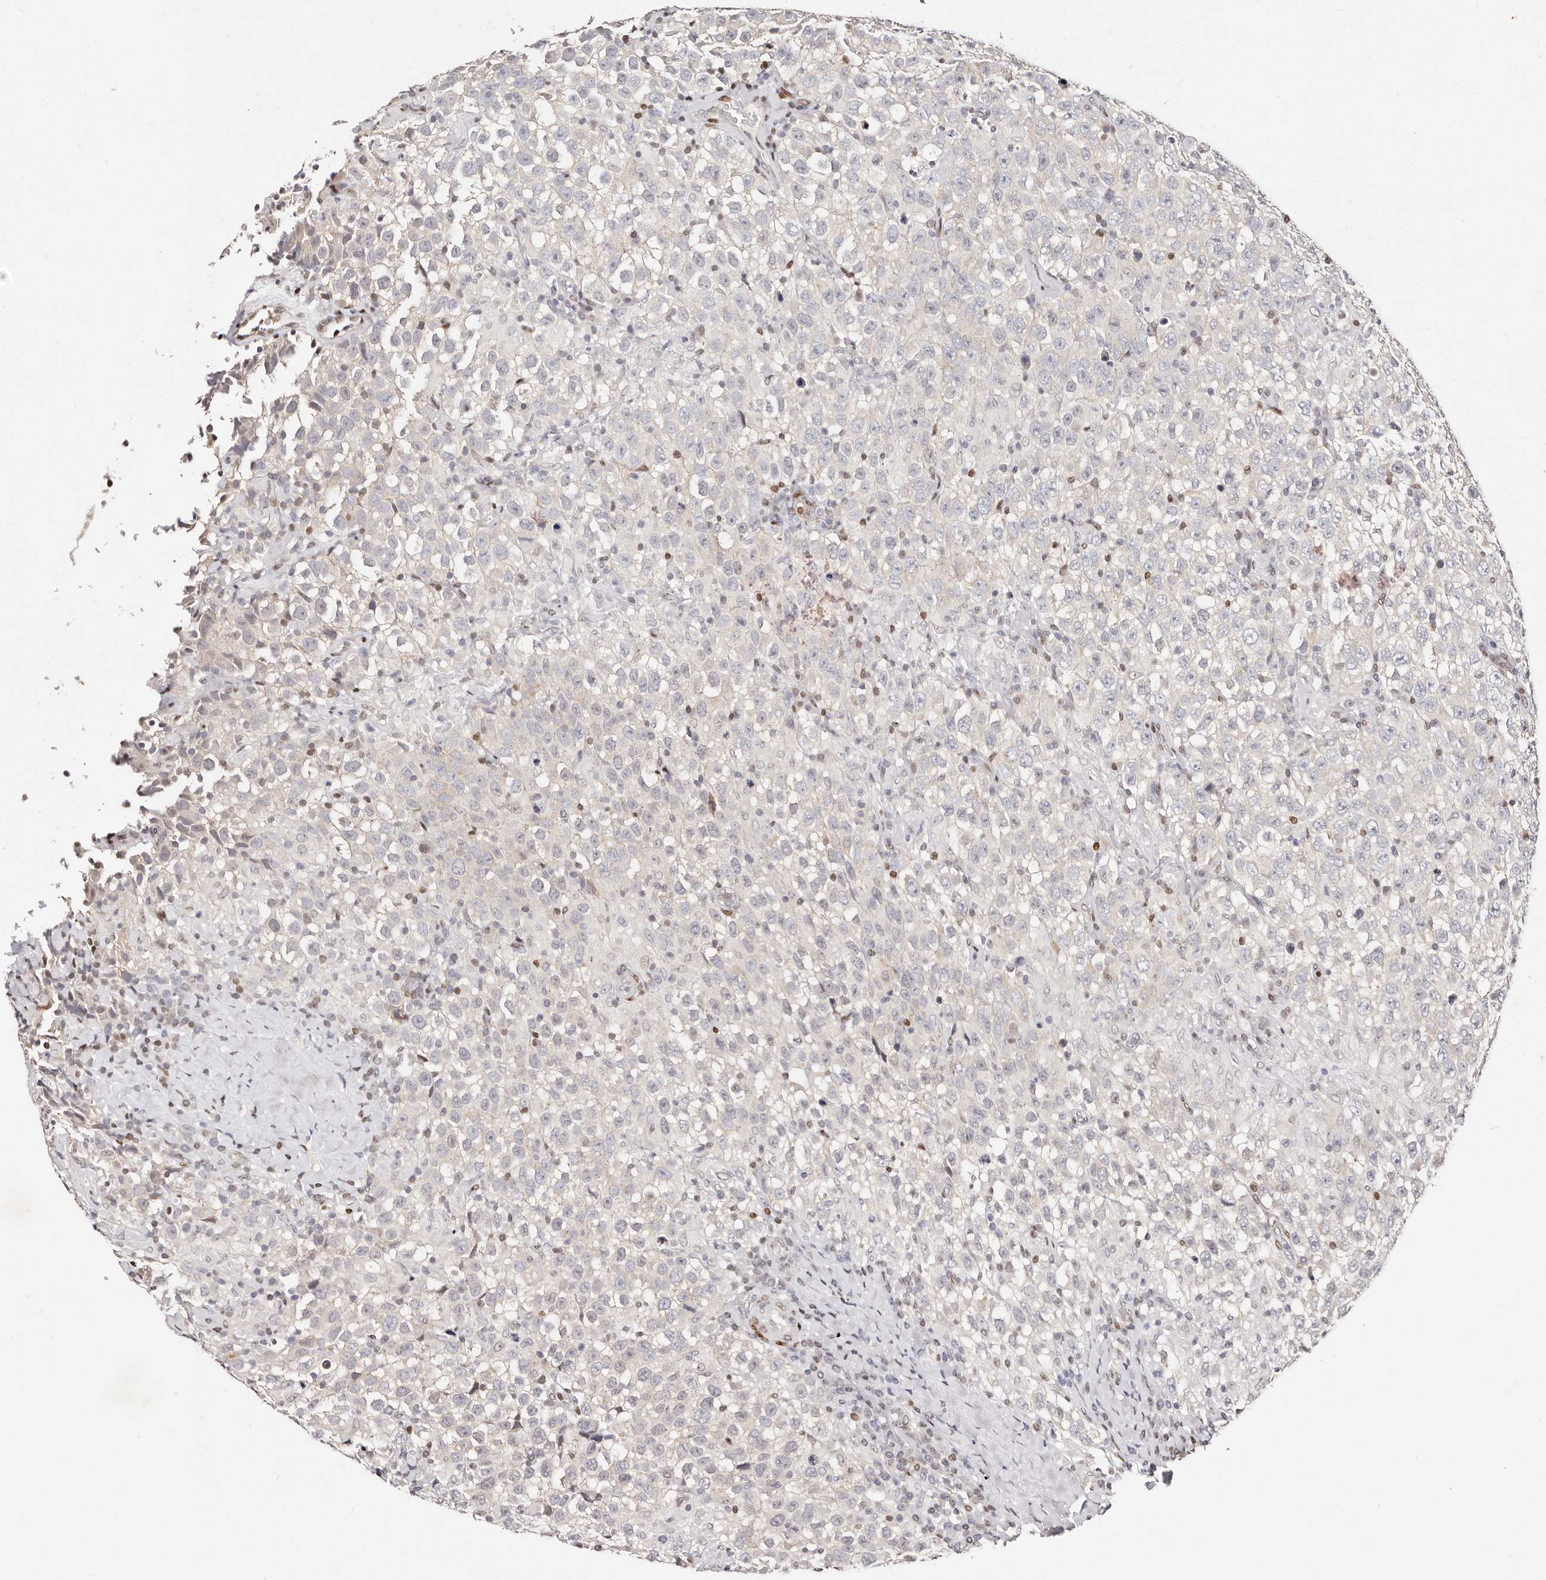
{"staining": {"intensity": "negative", "quantity": "none", "location": "none"}, "tissue": "testis cancer", "cell_type": "Tumor cells", "image_type": "cancer", "snomed": [{"axis": "morphology", "description": "Seminoma, NOS"}, {"axis": "topography", "description": "Testis"}], "caption": "Tumor cells are negative for brown protein staining in seminoma (testis). (DAB (3,3'-diaminobenzidine) immunohistochemistry (IHC) visualized using brightfield microscopy, high magnification).", "gene": "IQGAP3", "patient": {"sex": "male", "age": 41}}